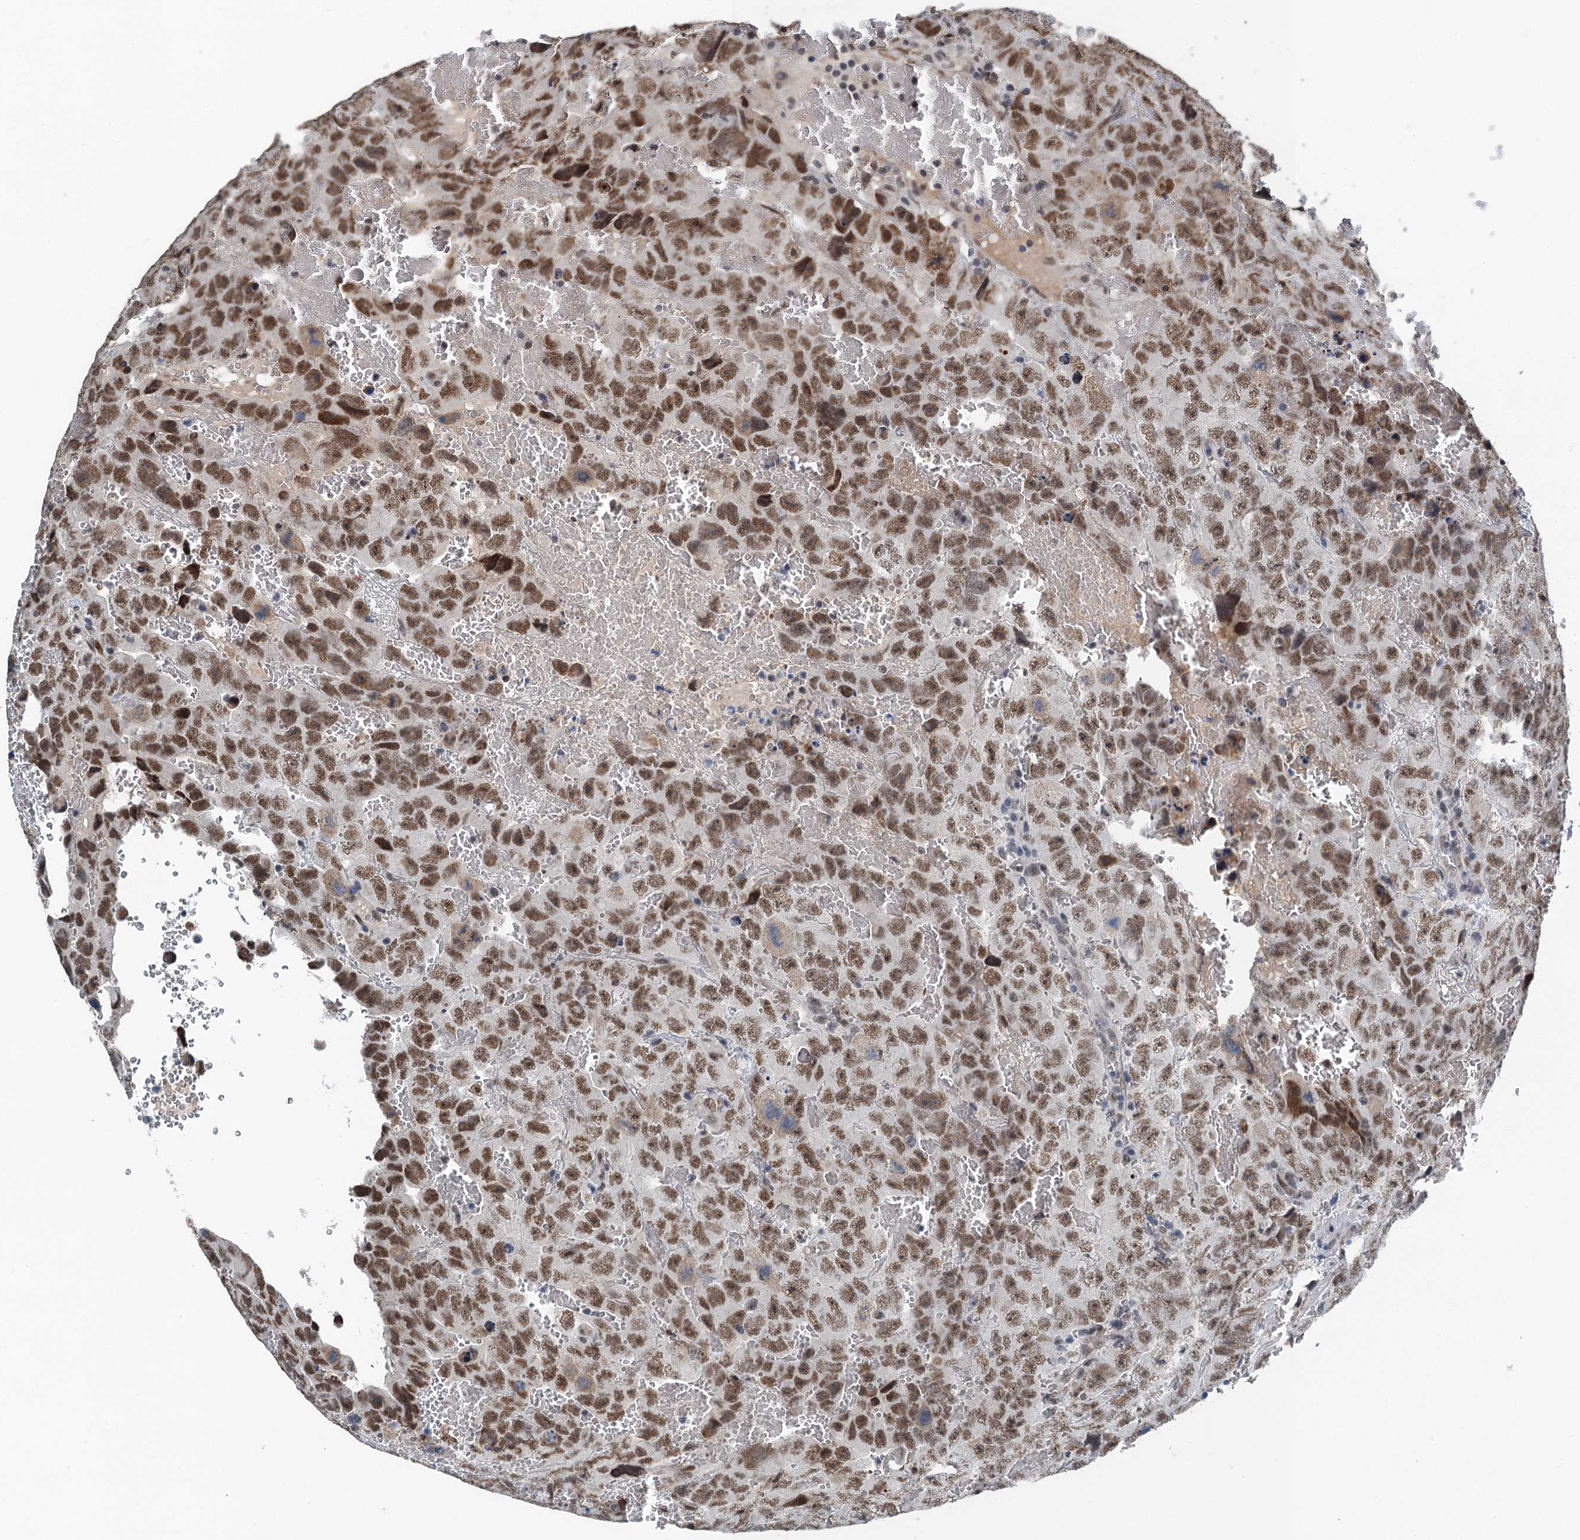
{"staining": {"intensity": "moderate", "quantity": ">75%", "location": "nuclear"}, "tissue": "testis cancer", "cell_type": "Tumor cells", "image_type": "cancer", "snomed": [{"axis": "morphology", "description": "Carcinoma, Embryonal, NOS"}, {"axis": "topography", "description": "Testis"}], "caption": "Human embryonal carcinoma (testis) stained with a brown dye exhibits moderate nuclear positive positivity in approximately >75% of tumor cells.", "gene": "MTA3", "patient": {"sex": "male", "age": 45}}